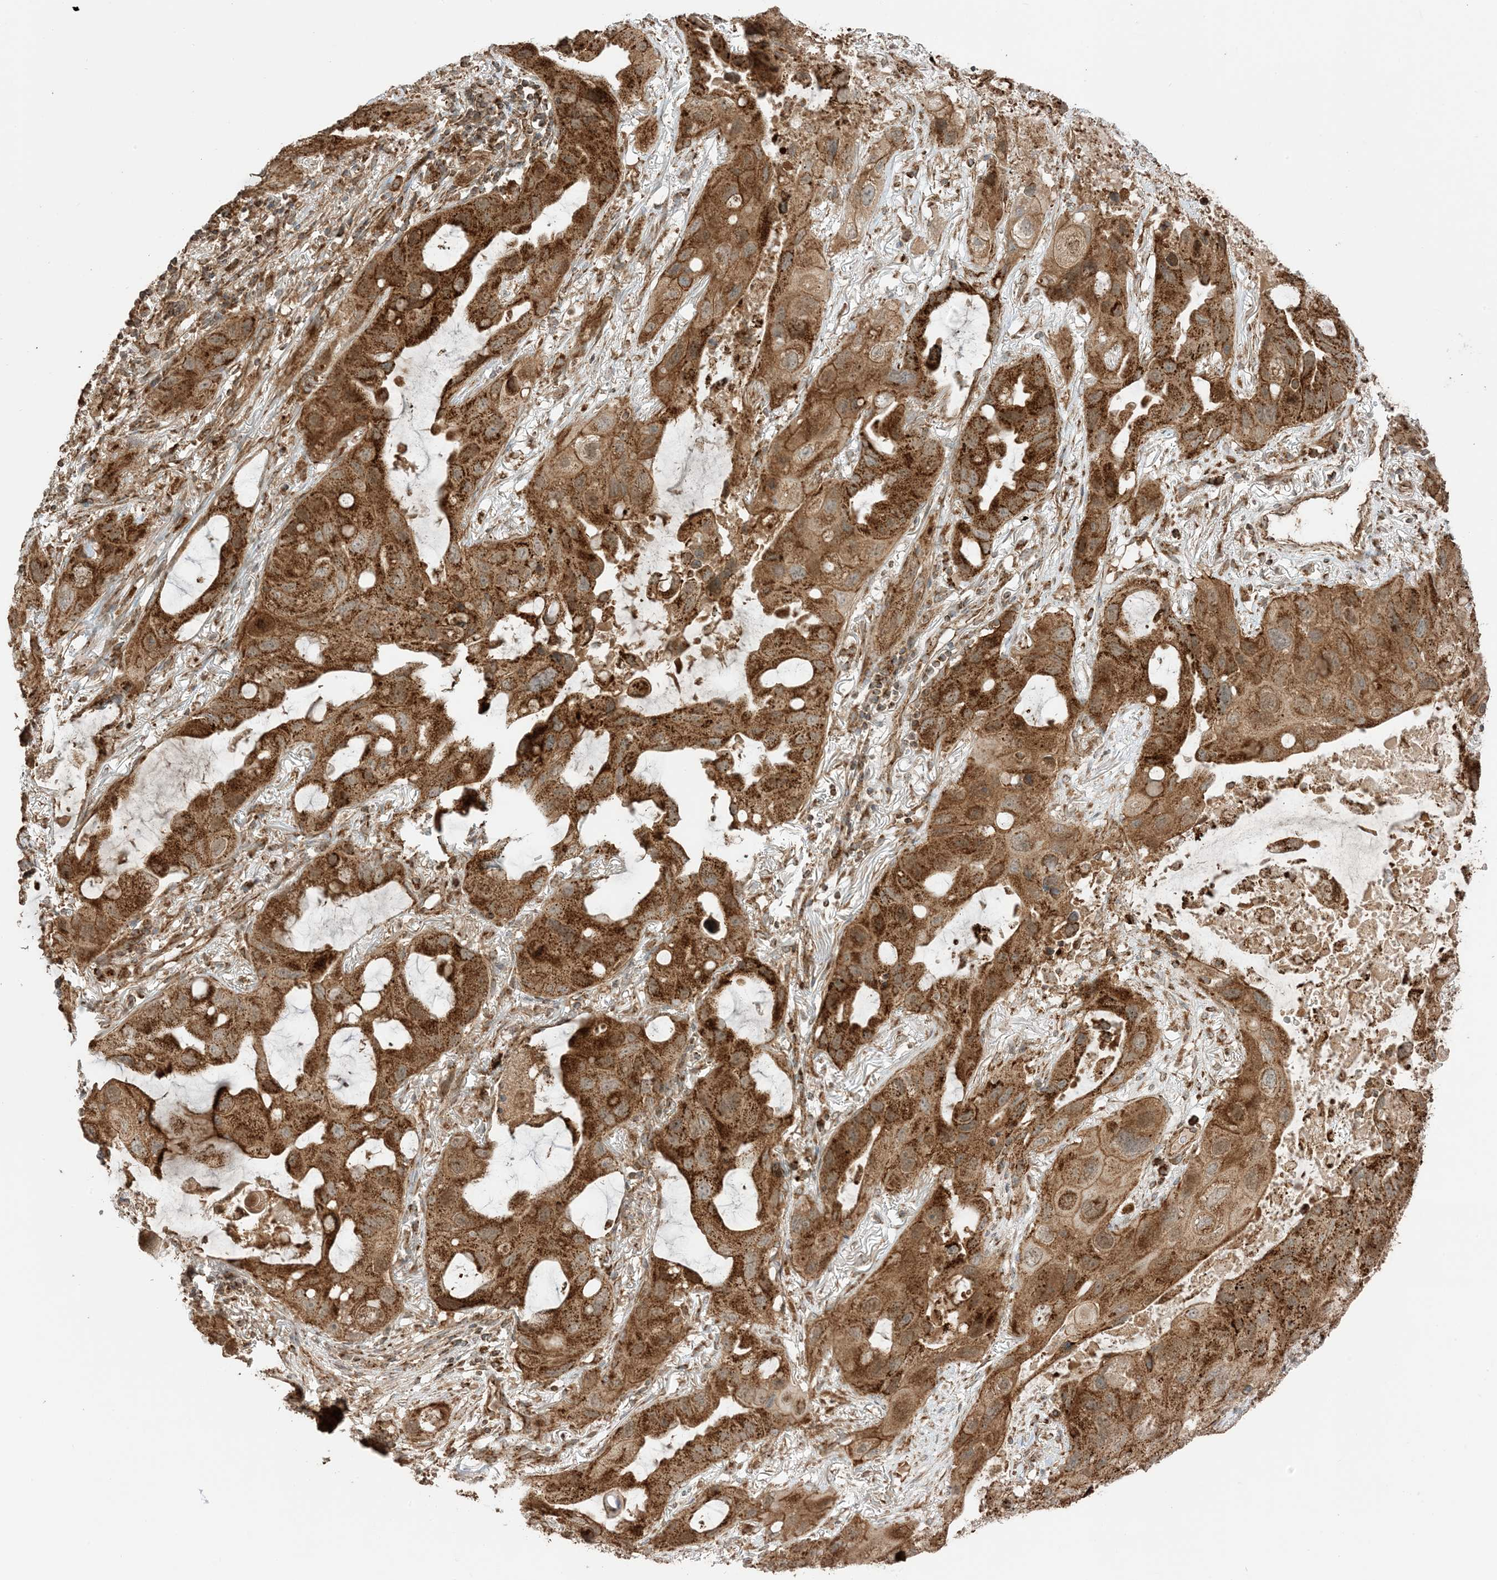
{"staining": {"intensity": "strong", "quantity": ">75%", "location": "cytoplasmic/membranous"}, "tissue": "lung cancer", "cell_type": "Tumor cells", "image_type": "cancer", "snomed": [{"axis": "morphology", "description": "Squamous cell carcinoma, NOS"}, {"axis": "topography", "description": "Lung"}], "caption": "Strong cytoplasmic/membranous staining is seen in about >75% of tumor cells in squamous cell carcinoma (lung).", "gene": "N4BP3", "patient": {"sex": "female", "age": 73}}